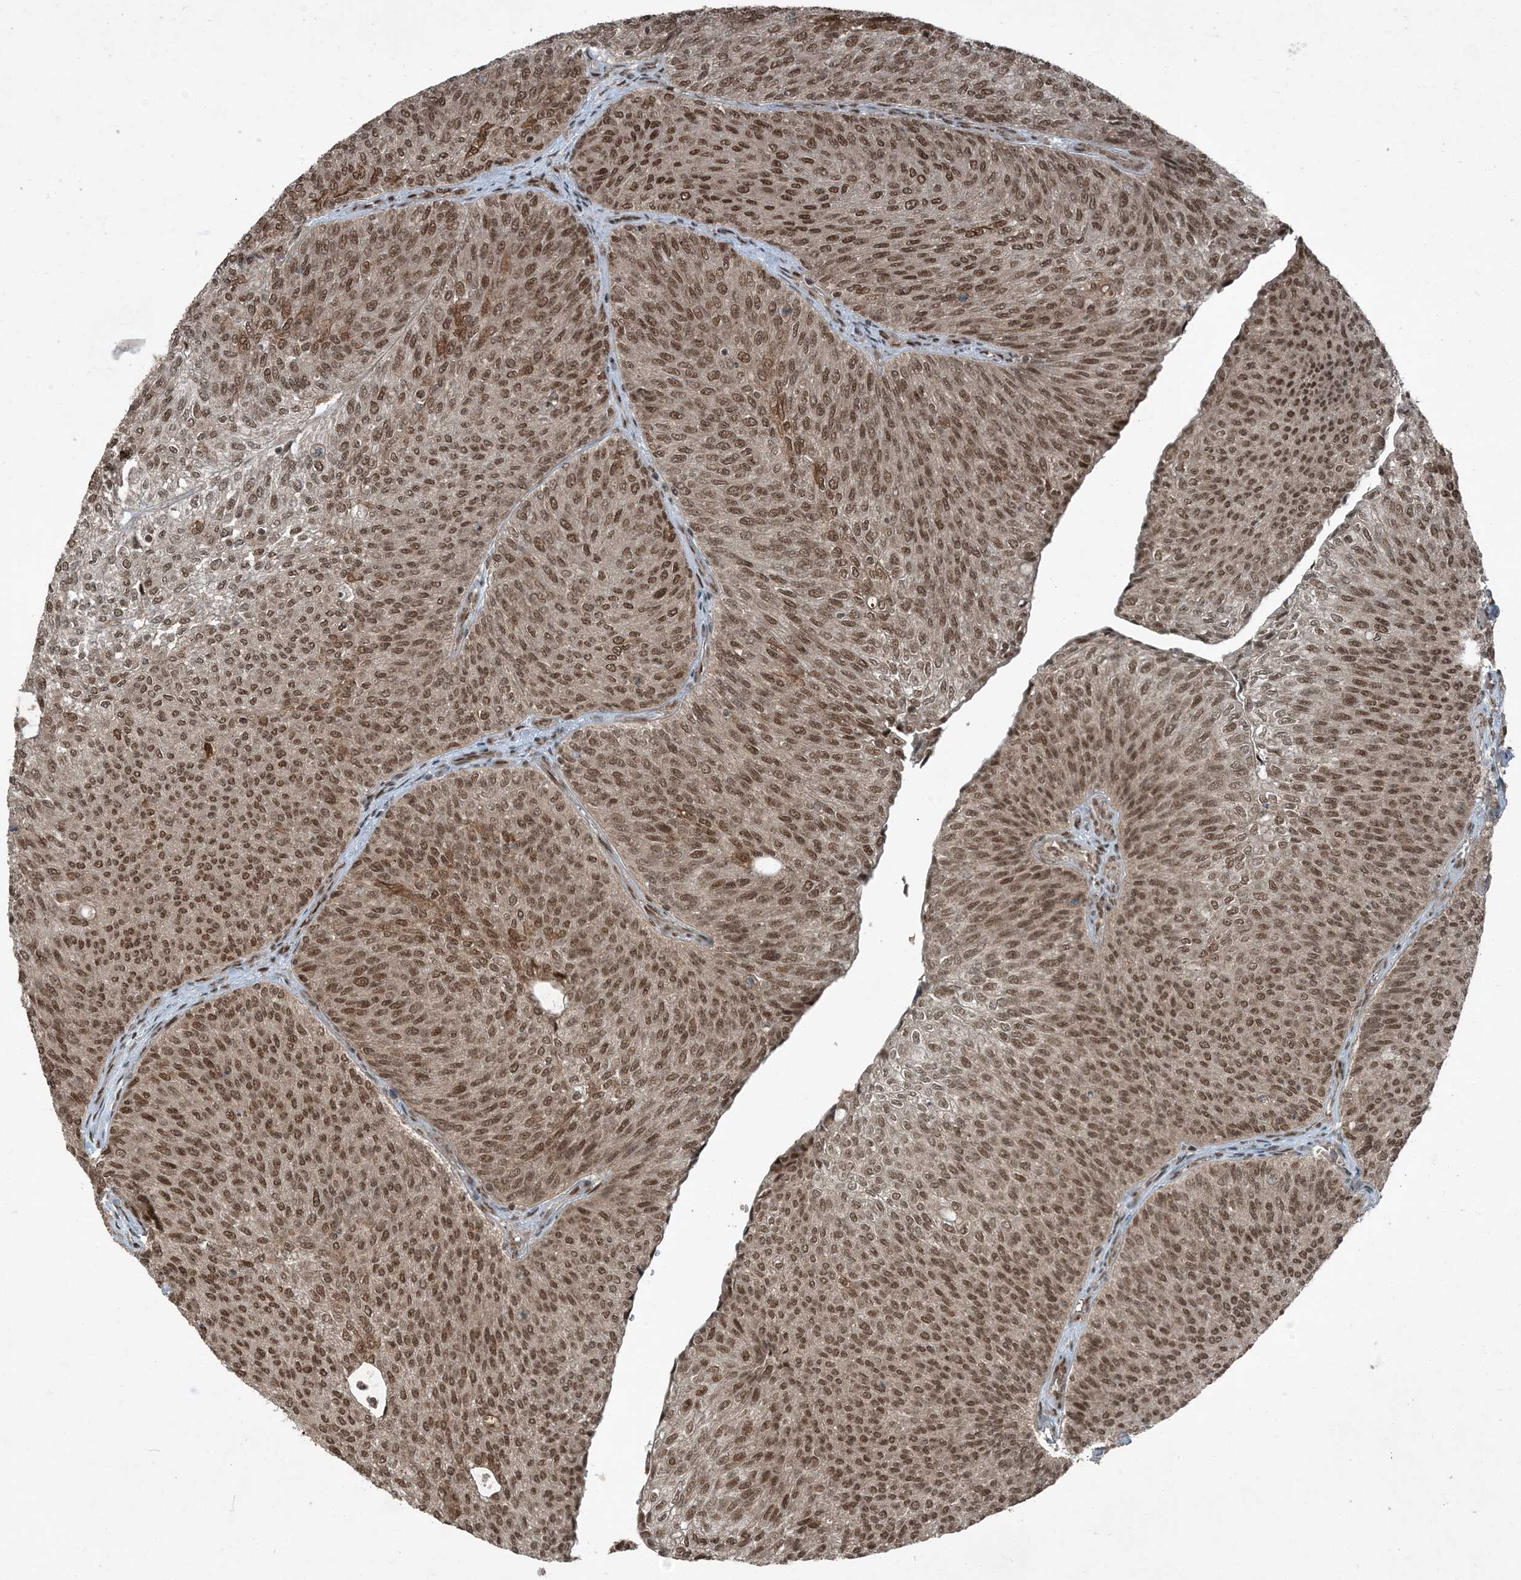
{"staining": {"intensity": "moderate", "quantity": ">75%", "location": "nuclear"}, "tissue": "urothelial cancer", "cell_type": "Tumor cells", "image_type": "cancer", "snomed": [{"axis": "morphology", "description": "Urothelial carcinoma, Low grade"}, {"axis": "topography", "description": "Urinary bladder"}], "caption": "Moderate nuclear positivity for a protein is appreciated in approximately >75% of tumor cells of urothelial cancer using immunohistochemistry (IHC).", "gene": "TRAPPC12", "patient": {"sex": "female", "age": 79}}